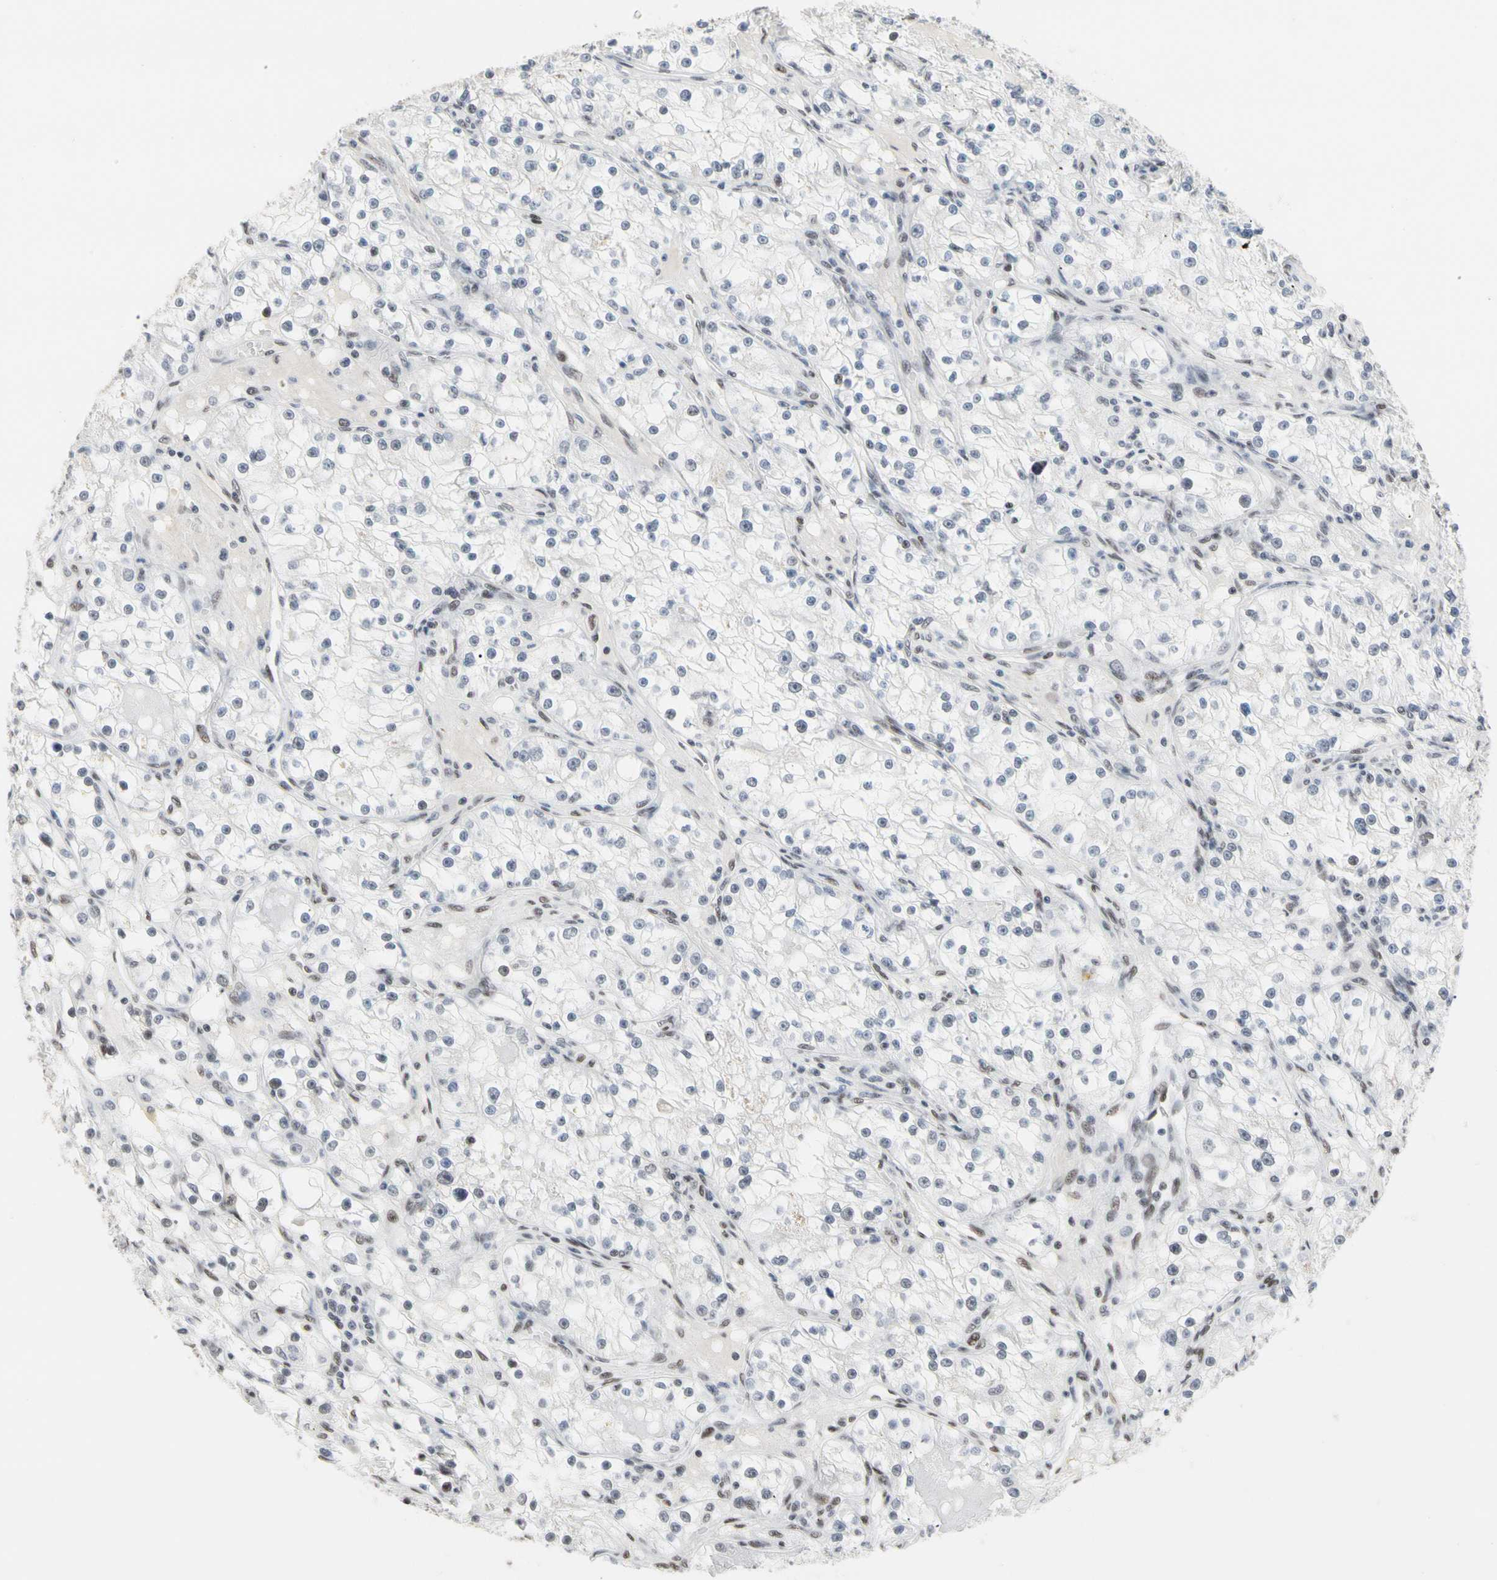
{"staining": {"intensity": "weak", "quantity": "25%-75%", "location": "nuclear"}, "tissue": "renal cancer", "cell_type": "Tumor cells", "image_type": "cancer", "snomed": [{"axis": "morphology", "description": "Adenocarcinoma, NOS"}, {"axis": "topography", "description": "Kidney"}], "caption": "Renal cancer stained with a brown dye reveals weak nuclear positive positivity in about 25%-75% of tumor cells.", "gene": "FAM98B", "patient": {"sex": "male", "age": 56}}